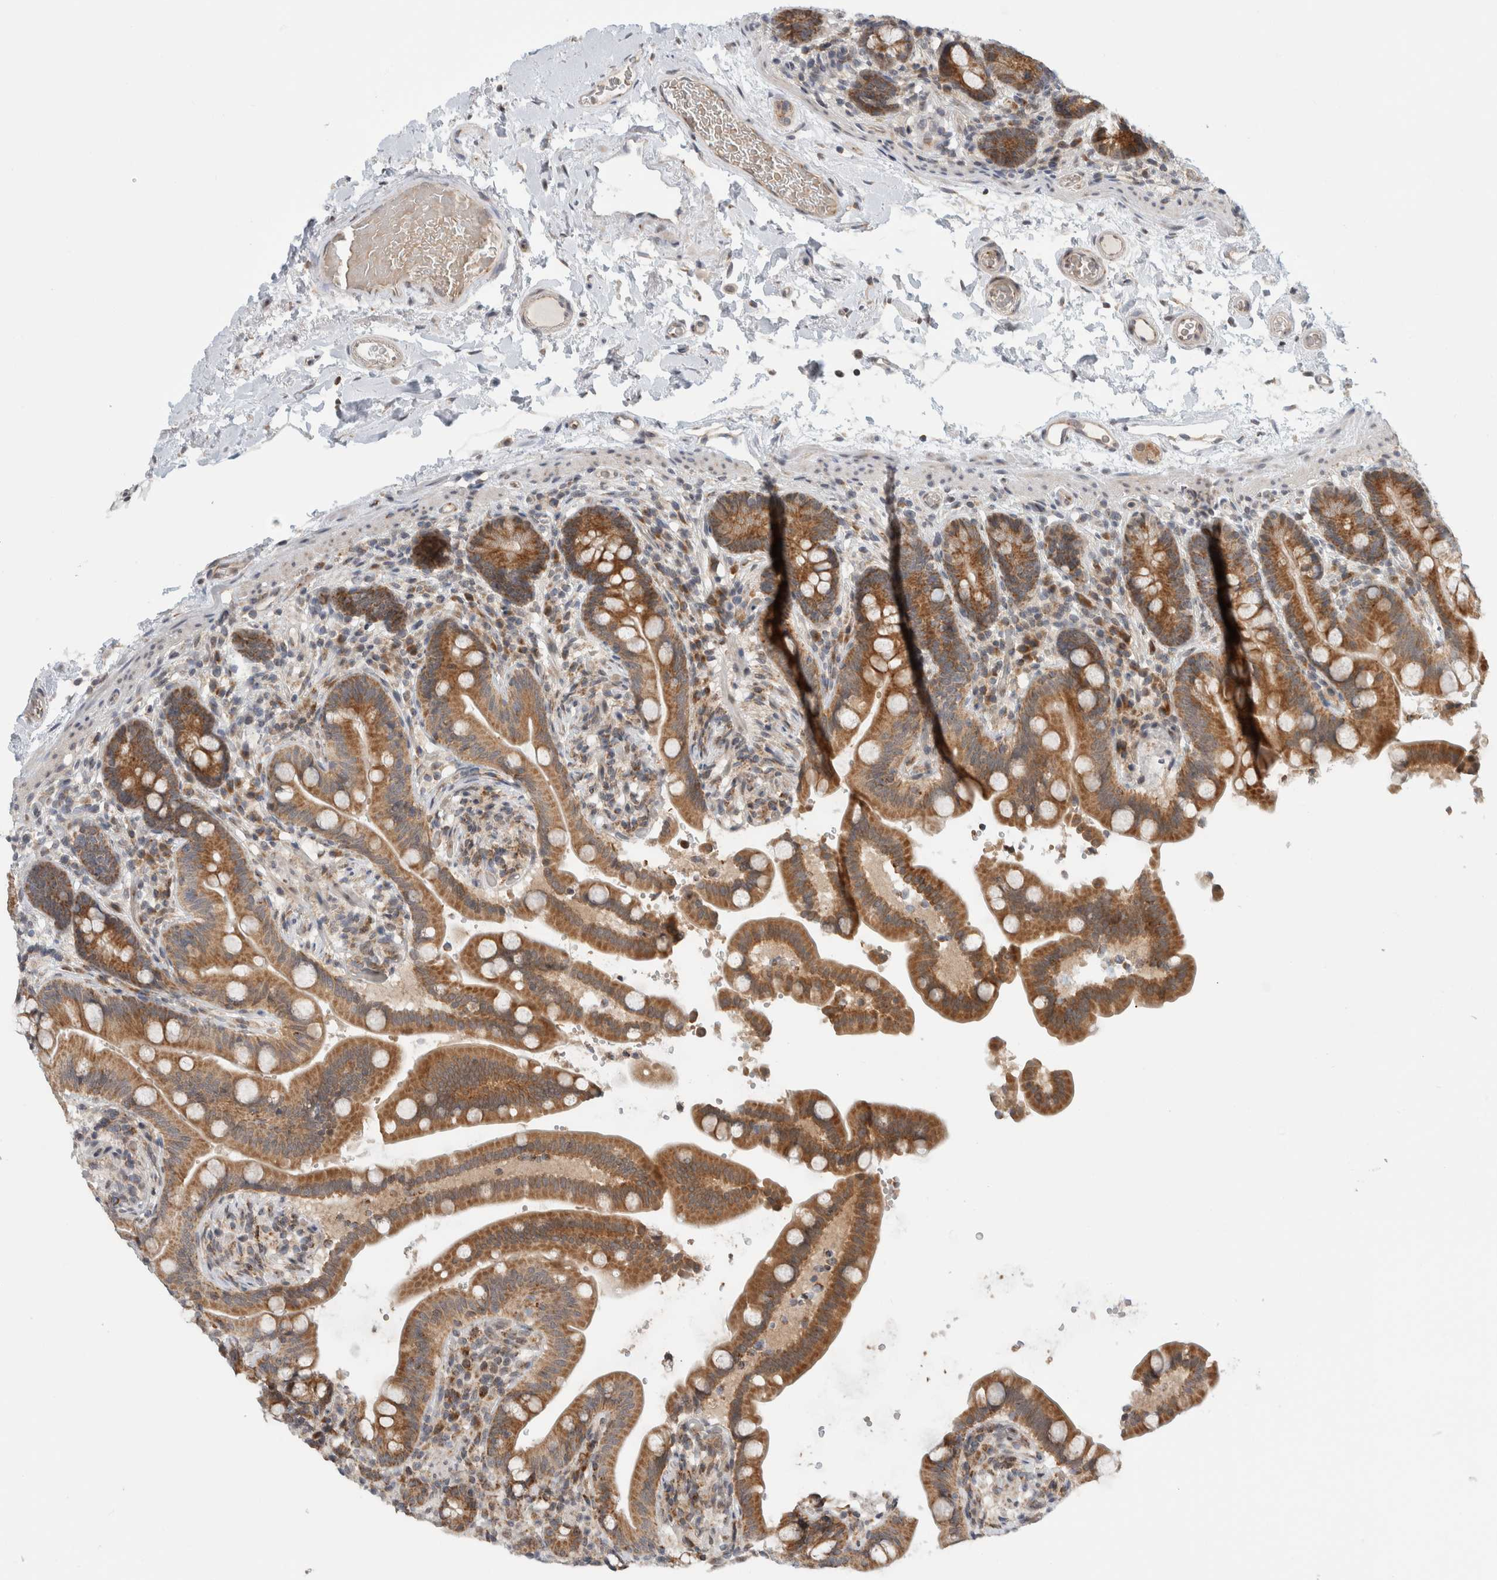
{"staining": {"intensity": "weak", "quantity": ">75%", "location": "cytoplasmic/membranous"}, "tissue": "colon", "cell_type": "Endothelial cells", "image_type": "normal", "snomed": [{"axis": "morphology", "description": "Normal tissue, NOS"}, {"axis": "topography", "description": "Smooth muscle"}, {"axis": "topography", "description": "Colon"}], "caption": "The image demonstrates immunohistochemical staining of unremarkable colon. There is weak cytoplasmic/membranous staining is seen in about >75% of endothelial cells. Immunohistochemistry stains the protein in brown and the nuclei are stained blue.", "gene": "CMC2", "patient": {"sex": "male", "age": 73}}